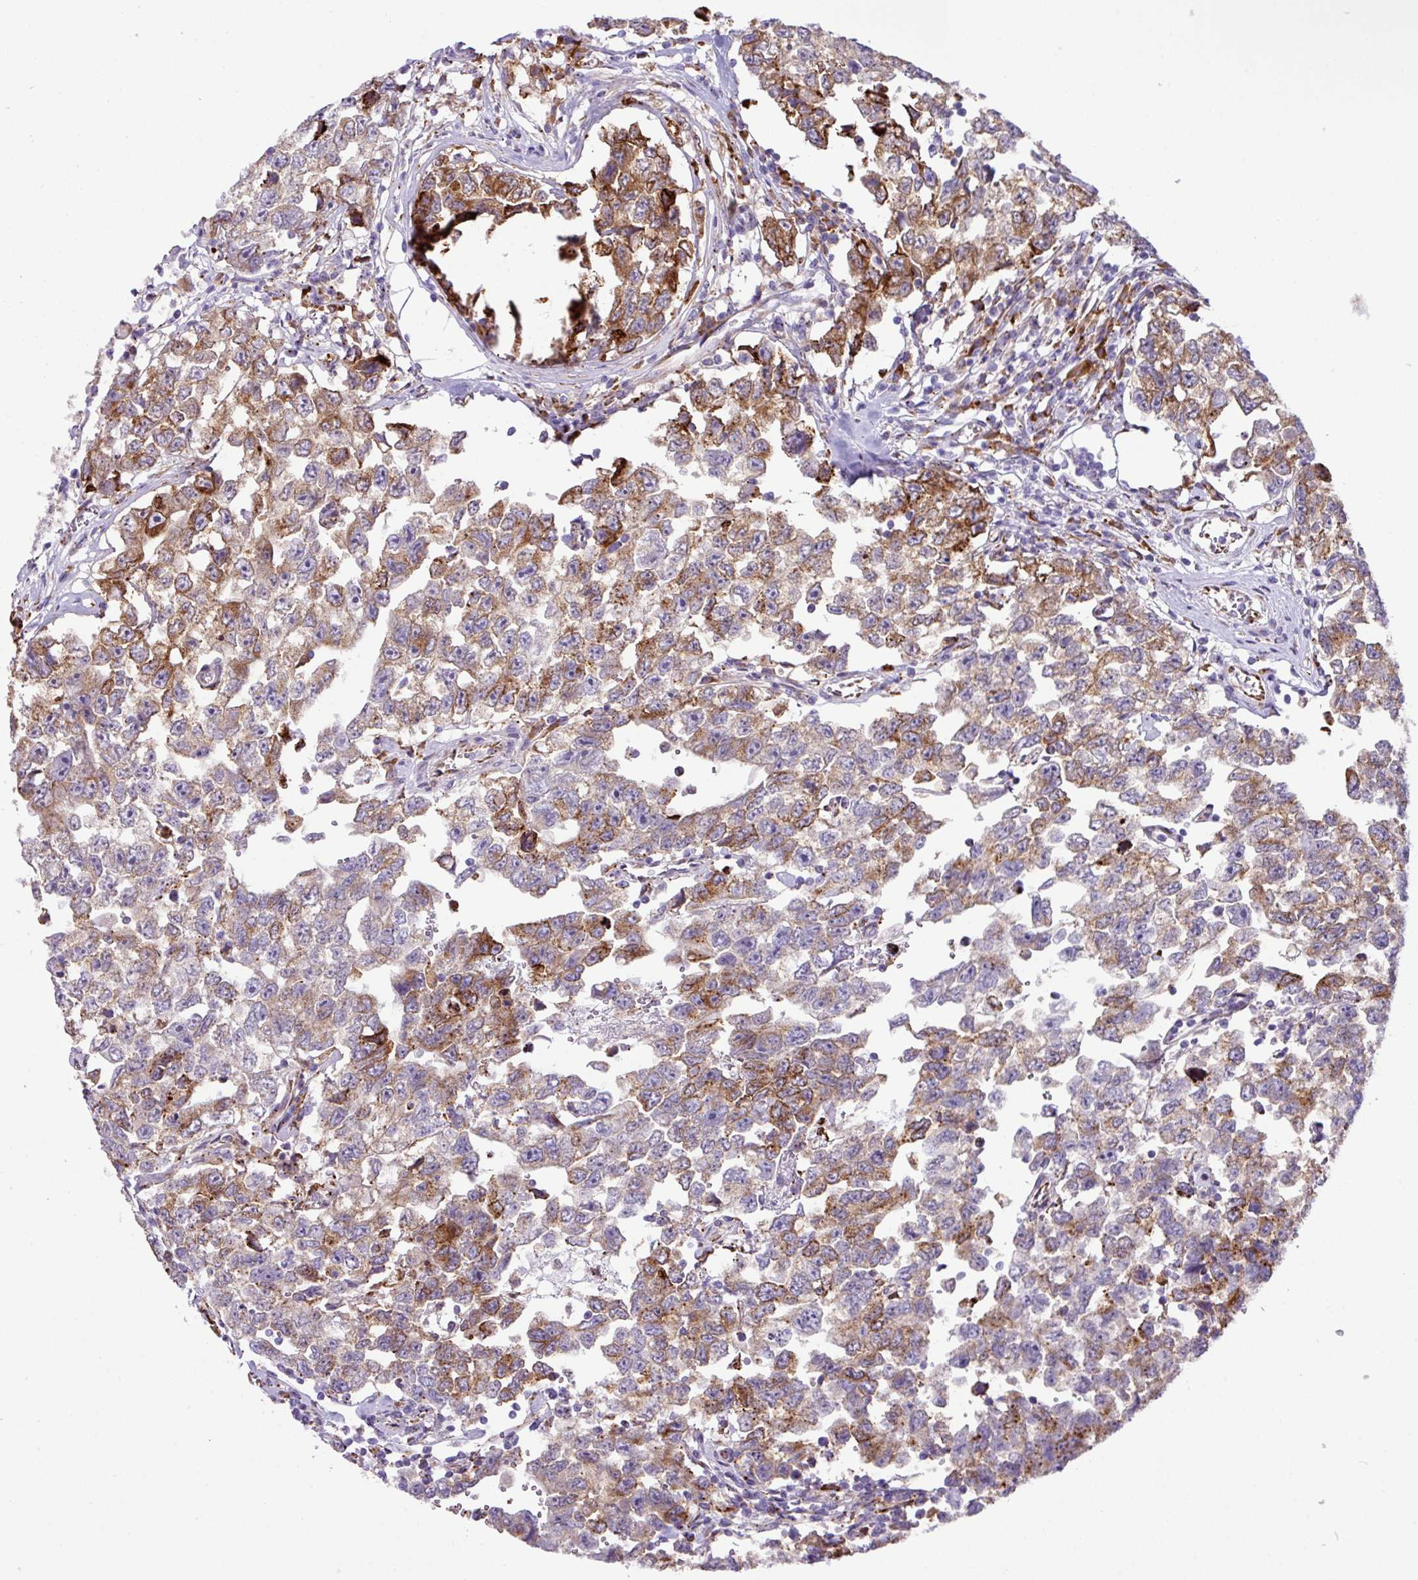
{"staining": {"intensity": "moderate", "quantity": ">75%", "location": "cytoplasmic/membranous"}, "tissue": "testis cancer", "cell_type": "Tumor cells", "image_type": "cancer", "snomed": [{"axis": "morphology", "description": "Carcinoma, Embryonal, NOS"}, {"axis": "topography", "description": "Testis"}], "caption": "High-magnification brightfield microscopy of testis cancer stained with DAB (brown) and counterstained with hematoxylin (blue). tumor cells exhibit moderate cytoplasmic/membranous positivity is present in about>75% of cells. (DAB IHC with brightfield microscopy, high magnification).", "gene": "RGS21", "patient": {"sex": "male", "age": 22}}